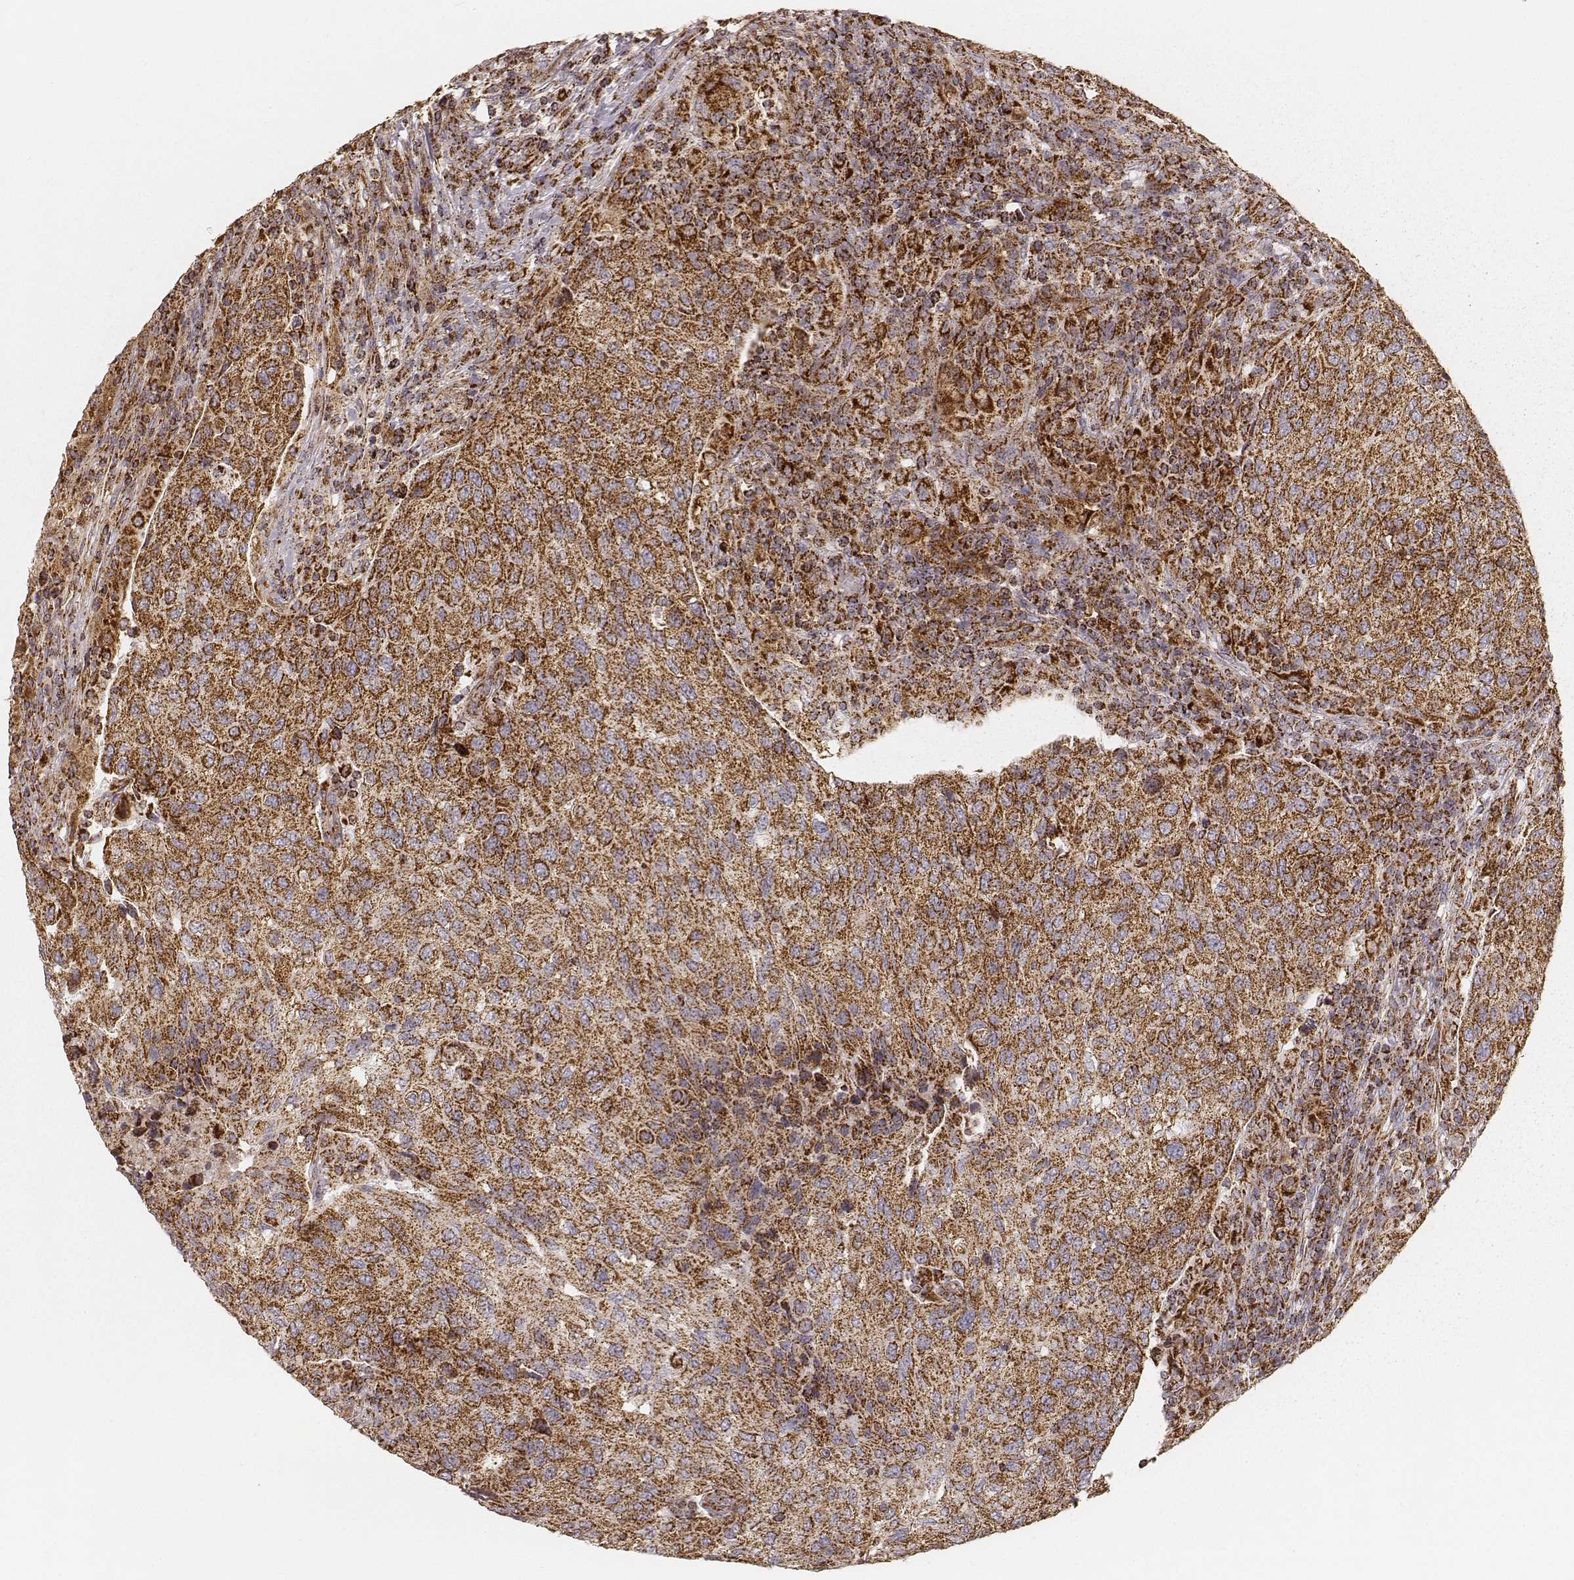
{"staining": {"intensity": "strong", "quantity": ">75%", "location": "cytoplasmic/membranous"}, "tissue": "urothelial cancer", "cell_type": "Tumor cells", "image_type": "cancer", "snomed": [{"axis": "morphology", "description": "Urothelial carcinoma, High grade"}, {"axis": "topography", "description": "Urinary bladder"}], "caption": "Immunohistochemistry photomicrograph of neoplastic tissue: urothelial cancer stained using immunohistochemistry (IHC) shows high levels of strong protein expression localized specifically in the cytoplasmic/membranous of tumor cells, appearing as a cytoplasmic/membranous brown color.", "gene": "CS", "patient": {"sex": "female", "age": 78}}